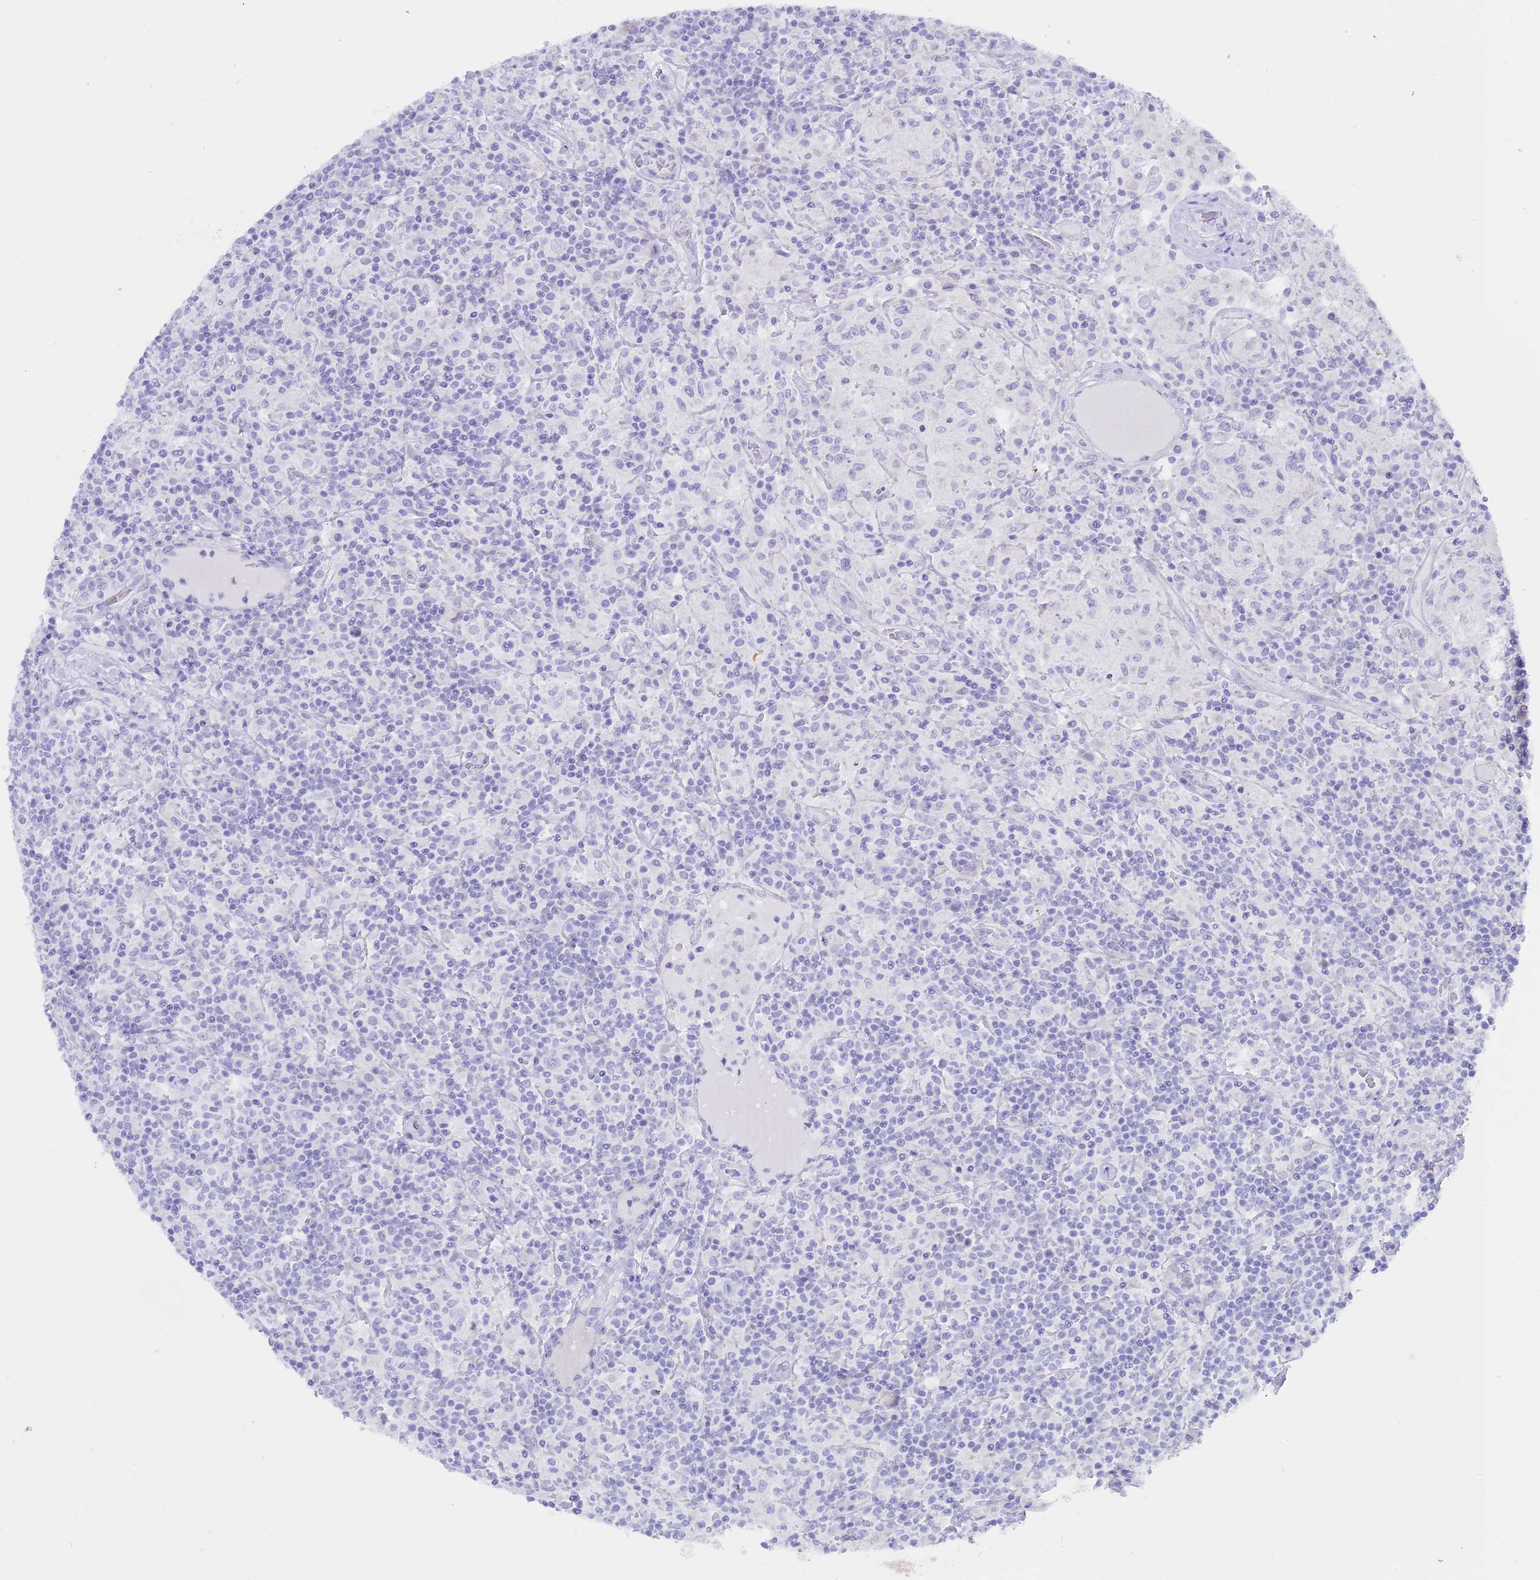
{"staining": {"intensity": "negative", "quantity": "none", "location": "none"}, "tissue": "lymphoma", "cell_type": "Tumor cells", "image_type": "cancer", "snomed": [{"axis": "morphology", "description": "Hodgkin's disease, NOS"}, {"axis": "topography", "description": "Lymph node"}], "caption": "Immunohistochemical staining of Hodgkin's disease displays no significant staining in tumor cells. (DAB immunohistochemistry (IHC), high magnification).", "gene": "ALPP", "patient": {"sex": "male", "age": 70}}